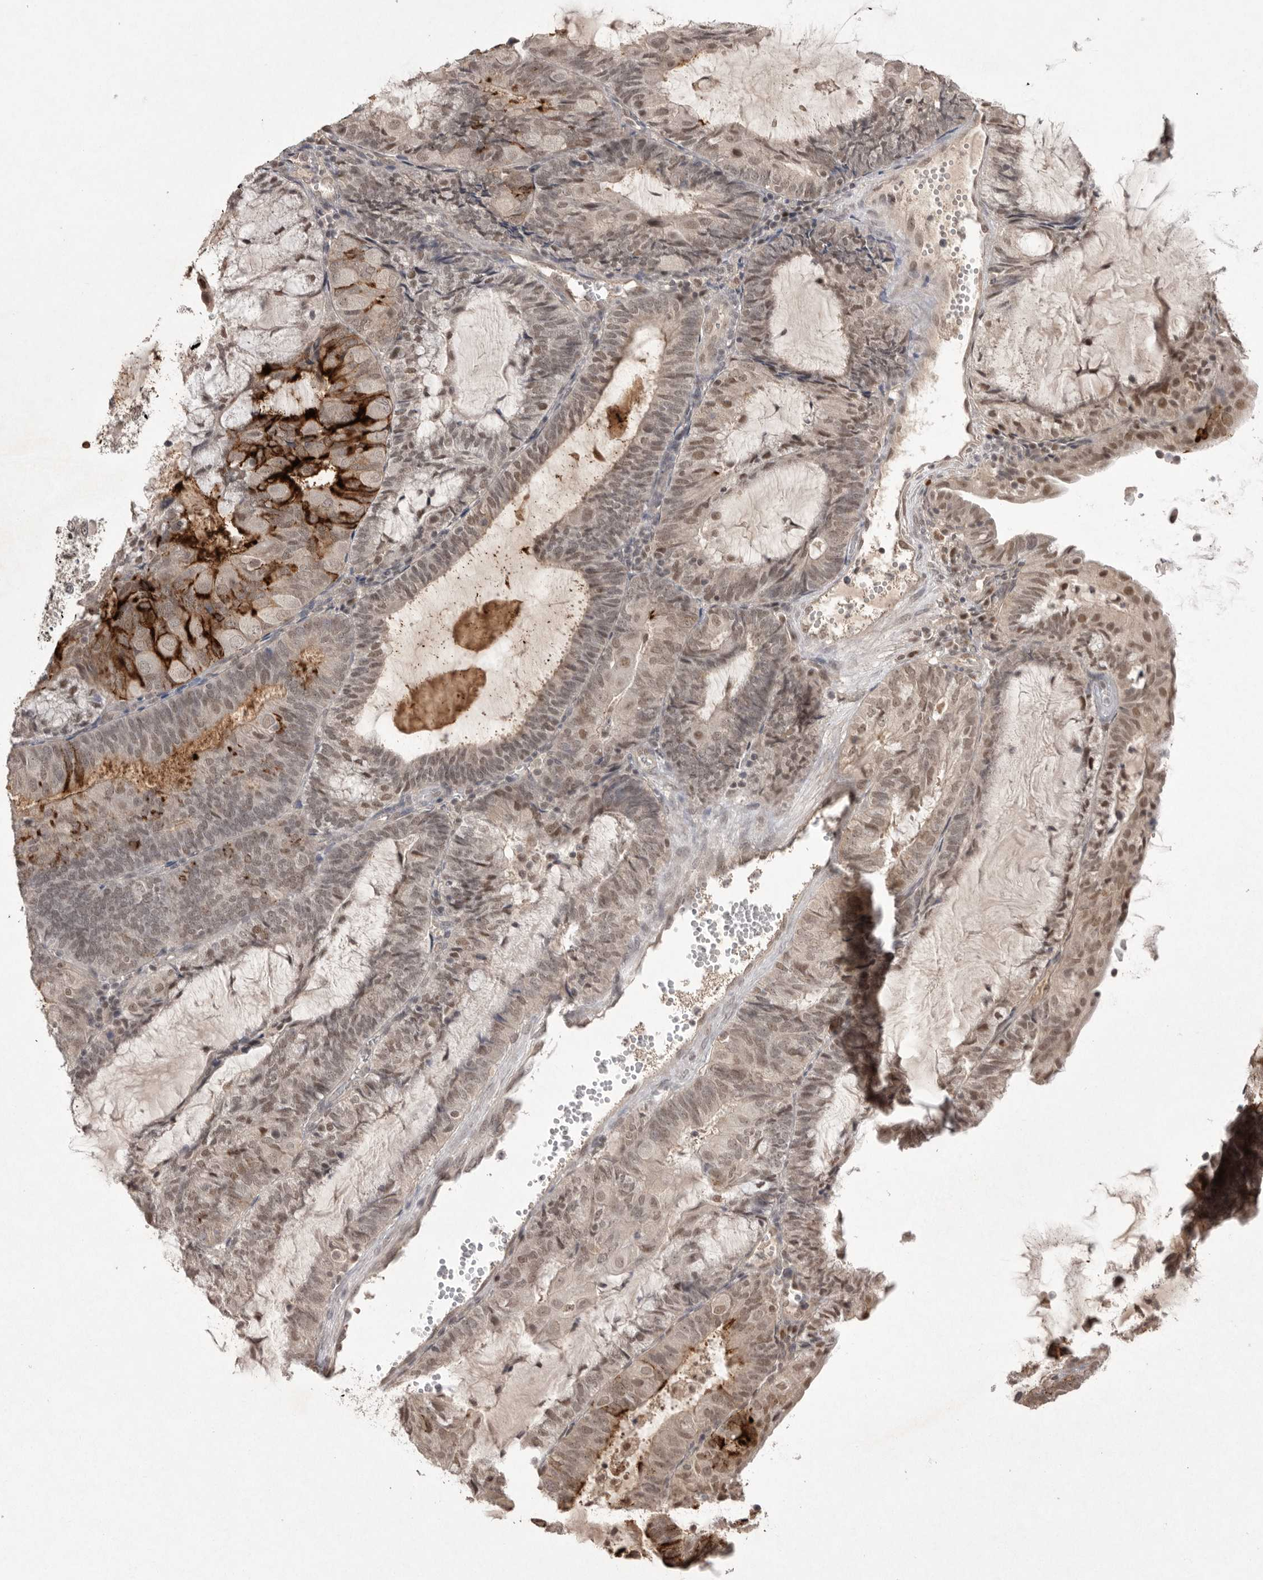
{"staining": {"intensity": "weak", "quantity": ">75%", "location": "cytoplasmic/membranous,nuclear"}, "tissue": "endometrial cancer", "cell_type": "Tumor cells", "image_type": "cancer", "snomed": [{"axis": "morphology", "description": "Adenocarcinoma, NOS"}, {"axis": "topography", "description": "Endometrium"}], "caption": "Immunohistochemistry photomicrograph of neoplastic tissue: endometrial cancer stained using IHC exhibits low levels of weak protein expression localized specifically in the cytoplasmic/membranous and nuclear of tumor cells, appearing as a cytoplasmic/membranous and nuclear brown color.", "gene": "HUS1", "patient": {"sex": "female", "age": 81}}